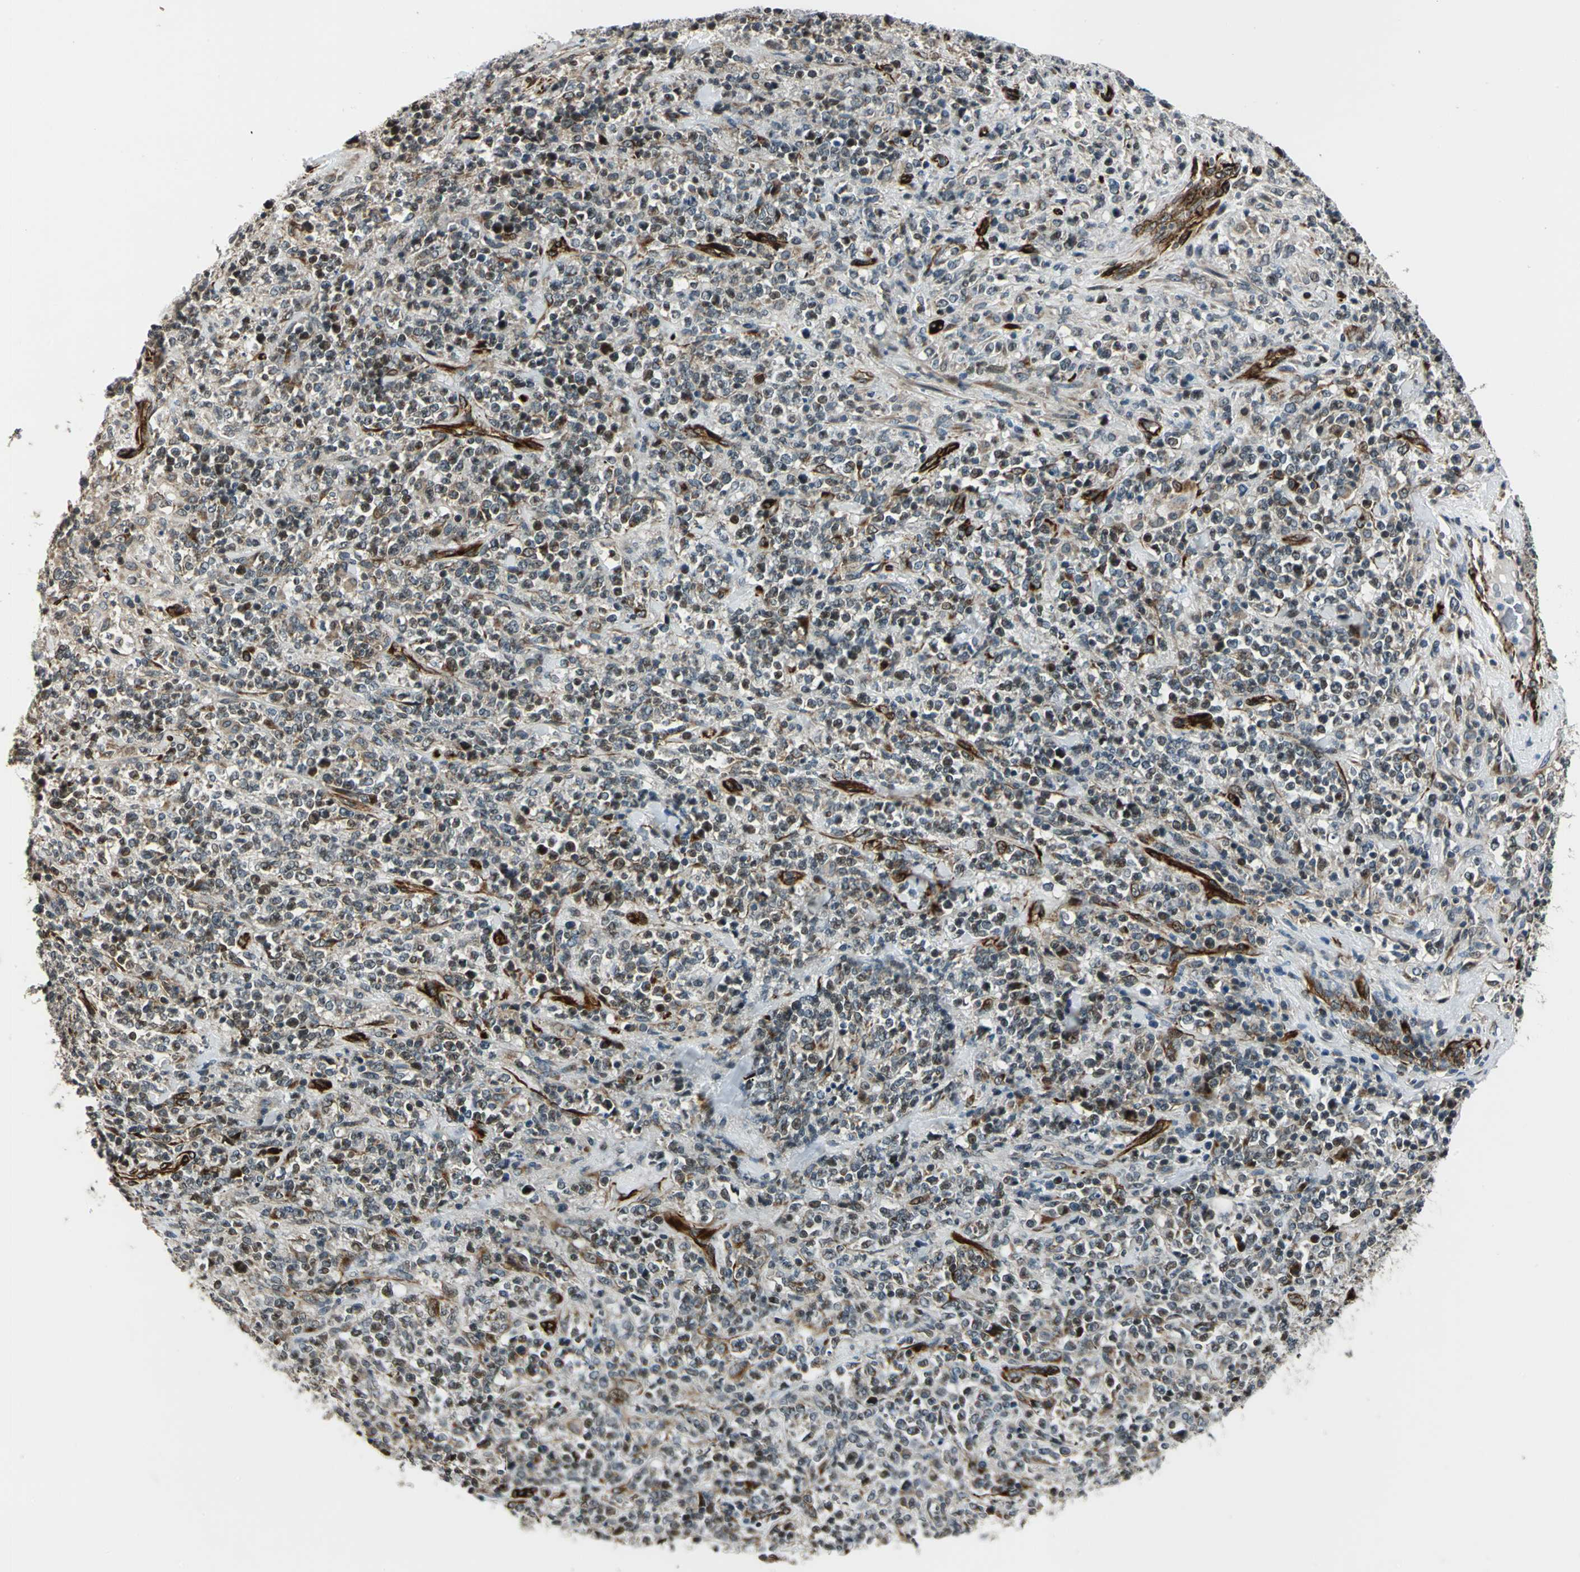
{"staining": {"intensity": "moderate", "quantity": "<25%", "location": "cytoplasmic/membranous,nuclear"}, "tissue": "lymphoma", "cell_type": "Tumor cells", "image_type": "cancer", "snomed": [{"axis": "morphology", "description": "Malignant lymphoma, non-Hodgkin's type, High grade"}, {"axis": "topography", "description": "Soft tissue"}], "caption": "Tumor cells demonstrate low levels of moderate cytoplasmic/membranous and nuclear positivity in approximately <25% of cells in human lymphoma.", "gene": "EXD2", "patient": {"sex": "male", "age": 18}}